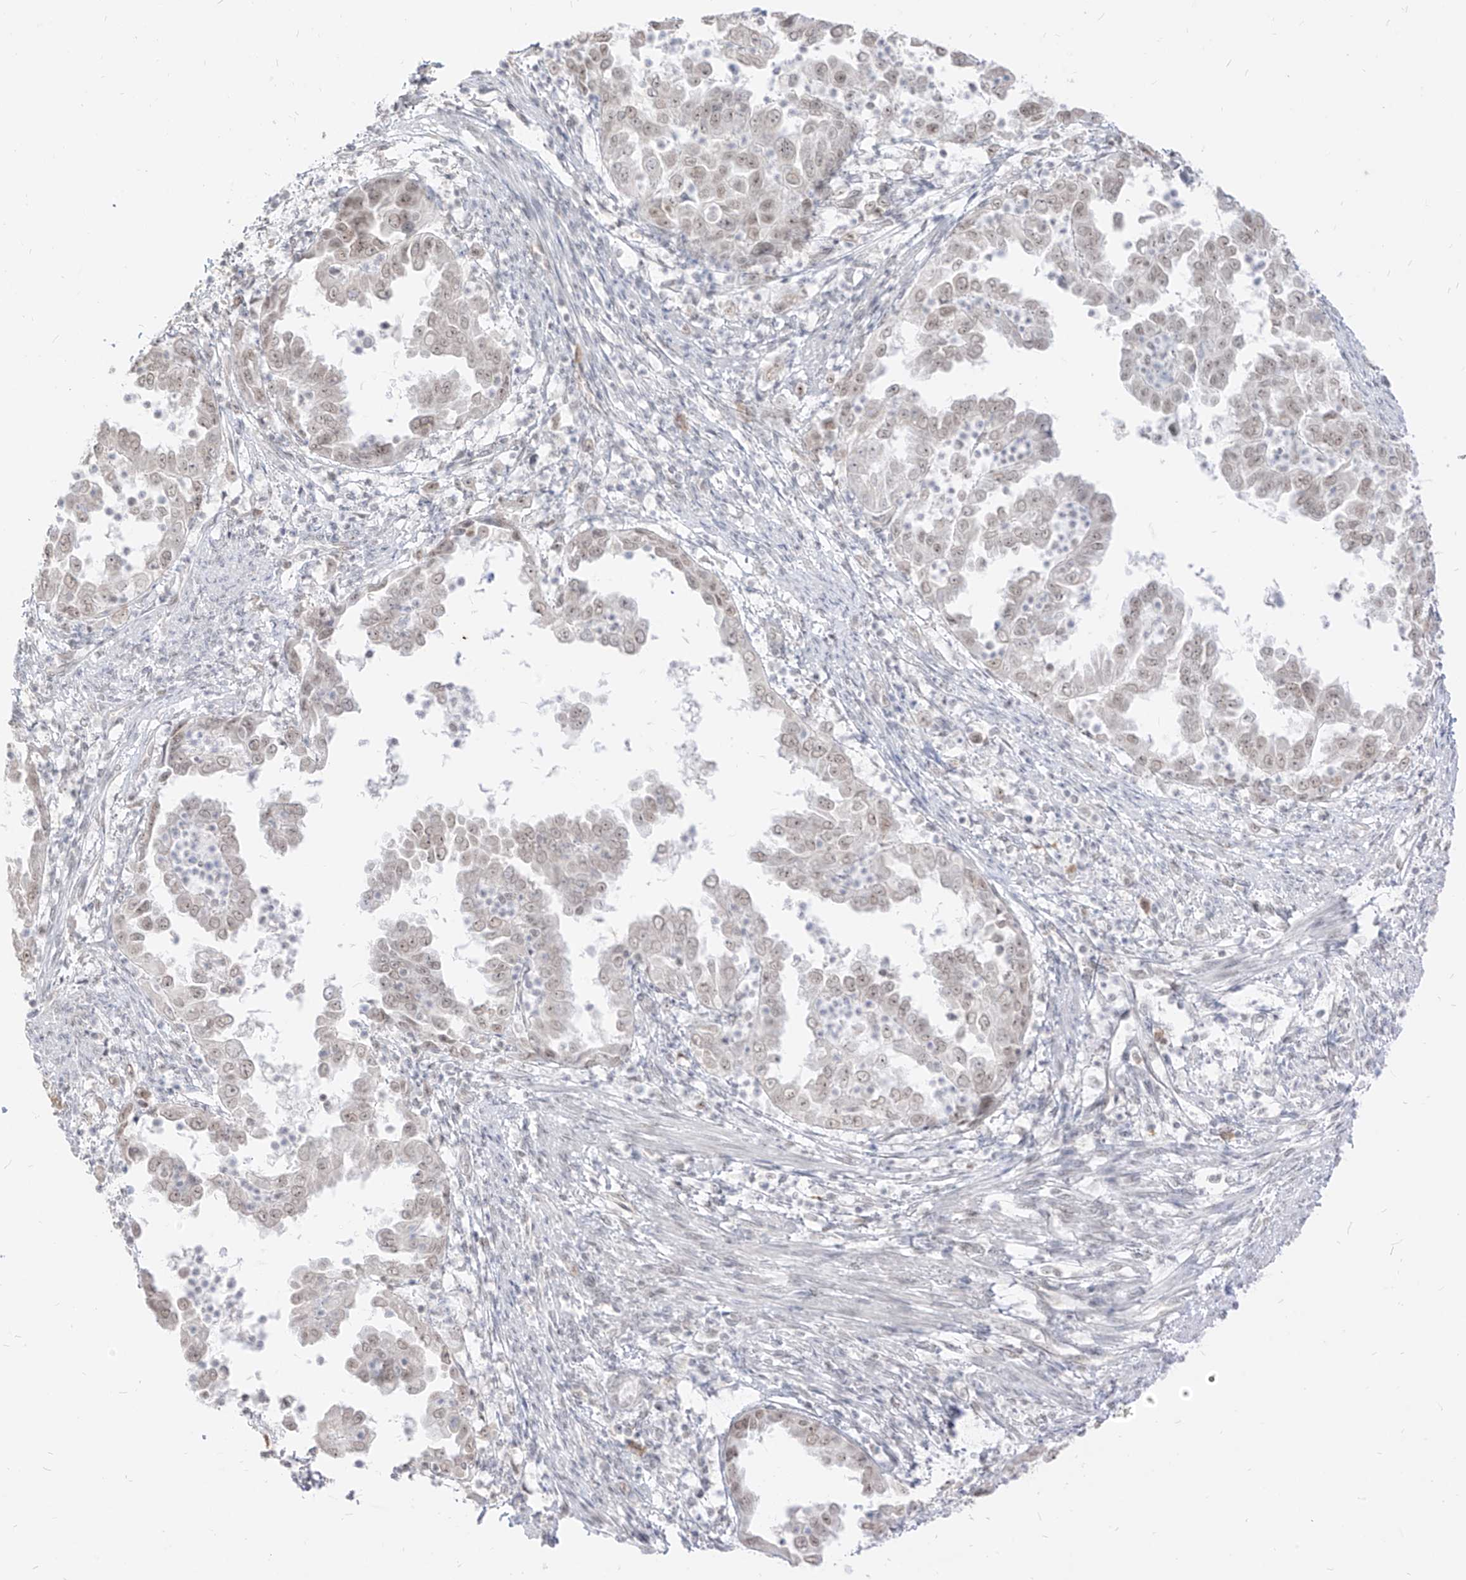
{"staining": {"intensity": "weak", "quantity": ">75%", "location": "nuclear"}, "tissue": "endometrial cancer", "cell_type": "Tumor cells", "image_type": "cancer", "snomed": [{"axis": "morphology", "description": "Adenocarcinoma, NOS"}, {"axis": "topography", "description": "Endometrium"}], "caption": "Immunohistochemistry (IHC) staining of endometrial adenocarcinoma, which displays low levels of weak nuclear positivity in approximately >75% of tumor cells indicating weak nuclear protein positivity. The staining was performed using DAB (3,3'-diaminobenzidine) (brown) for protein detection and nuclei were counterstained in hematoxylin (blue).", "gene": "SUPT5H", "patient": {"sex": "female", "age": 85}}